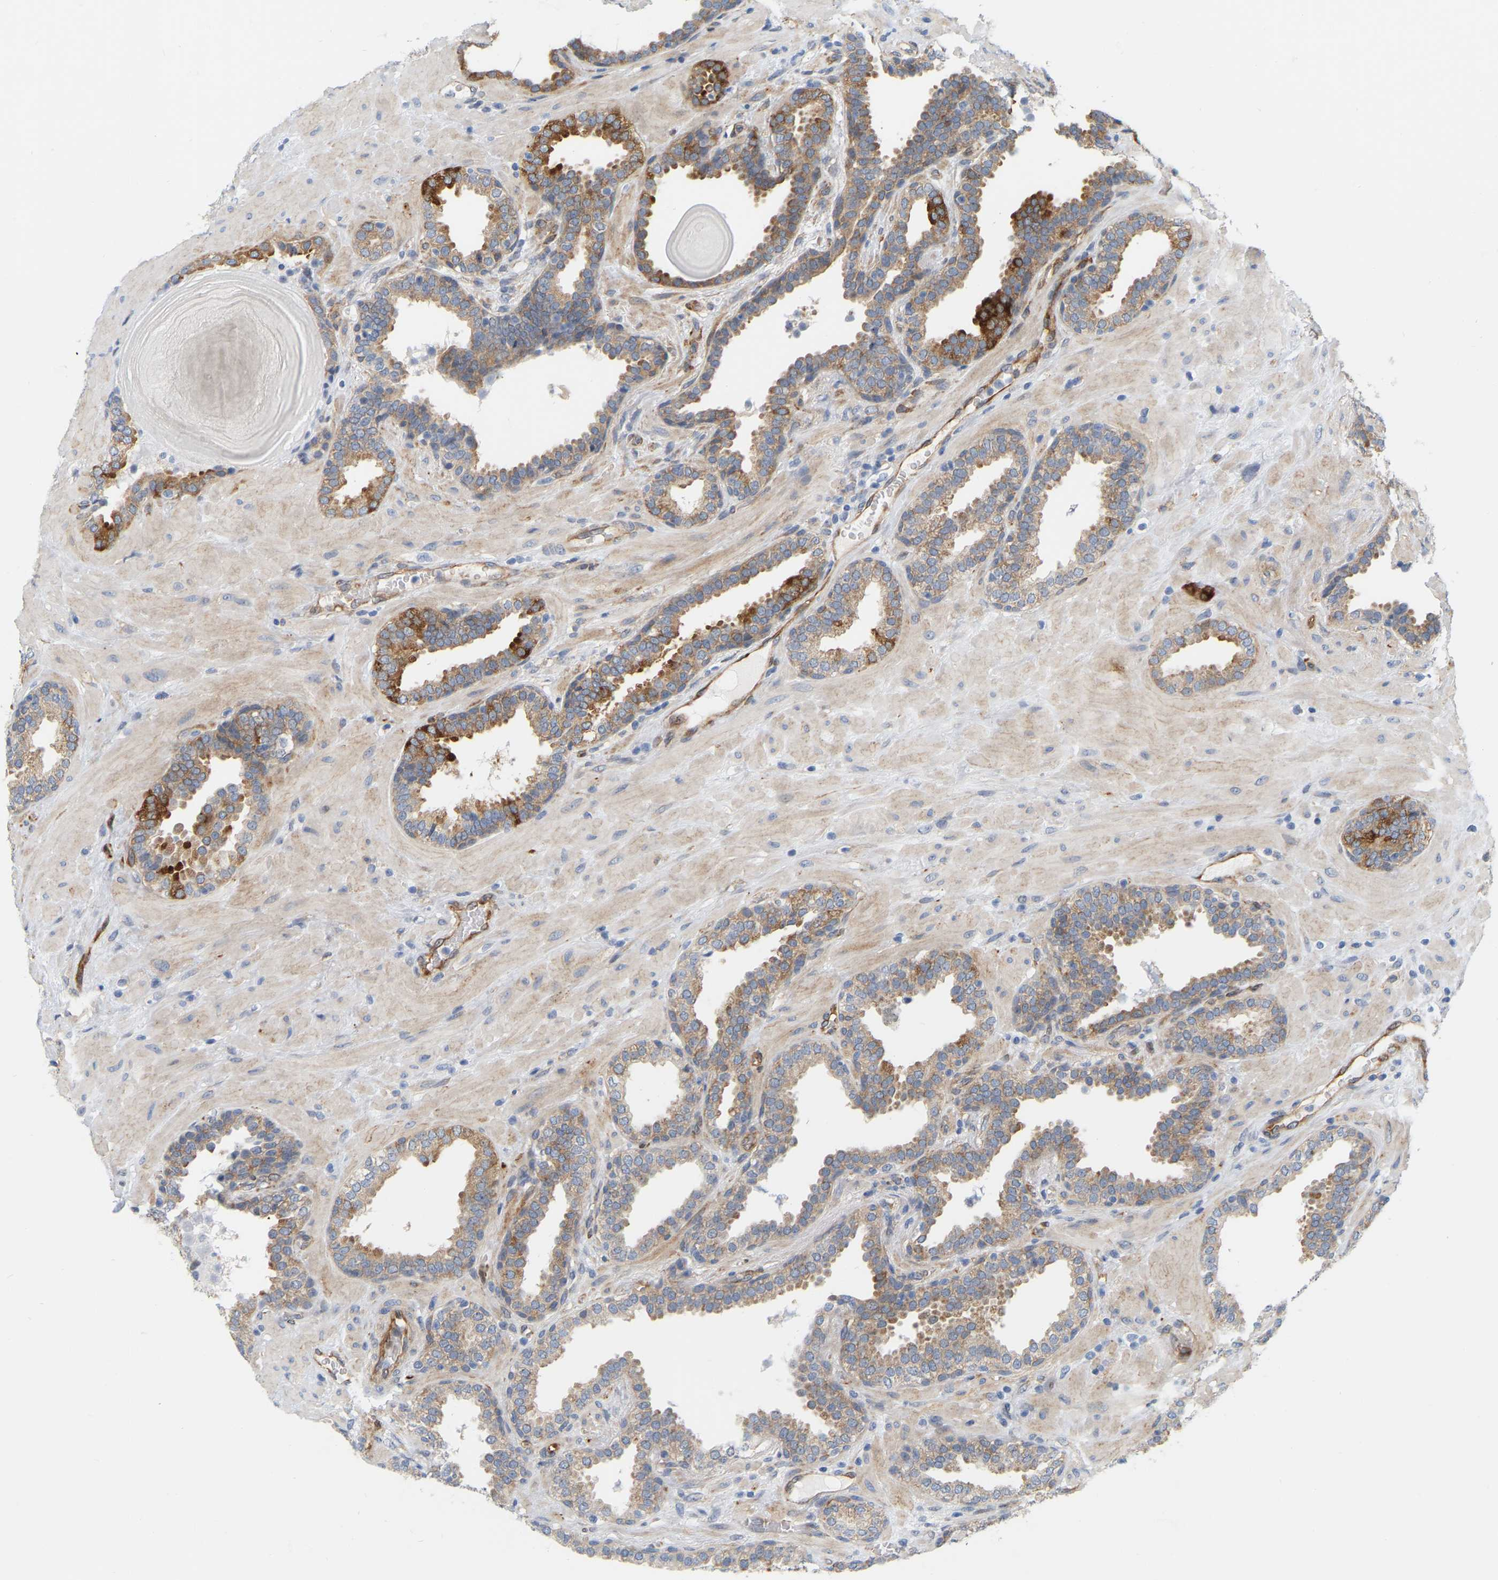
{"staining": {"intensity": "moderate", "quantity": ">75%", "location": "cytoplasmic/membranous"}, "tissue": "prostate", "cell_type": "Glandular cells", "image_type": "normal", "snomed": [{"axis": "morphology", "description": "Normal tissue, NOS"}, {"axis": "topography", "description": "Prostate"}], "caption": "This photomicrograph shows IHC staining of benign human prostate, with medium moderate cytoplasmic/membranous positivity in about >75% of glandular cells.", "gene": "RAPH1", "patient": {"sex": "male", "age": 51}}